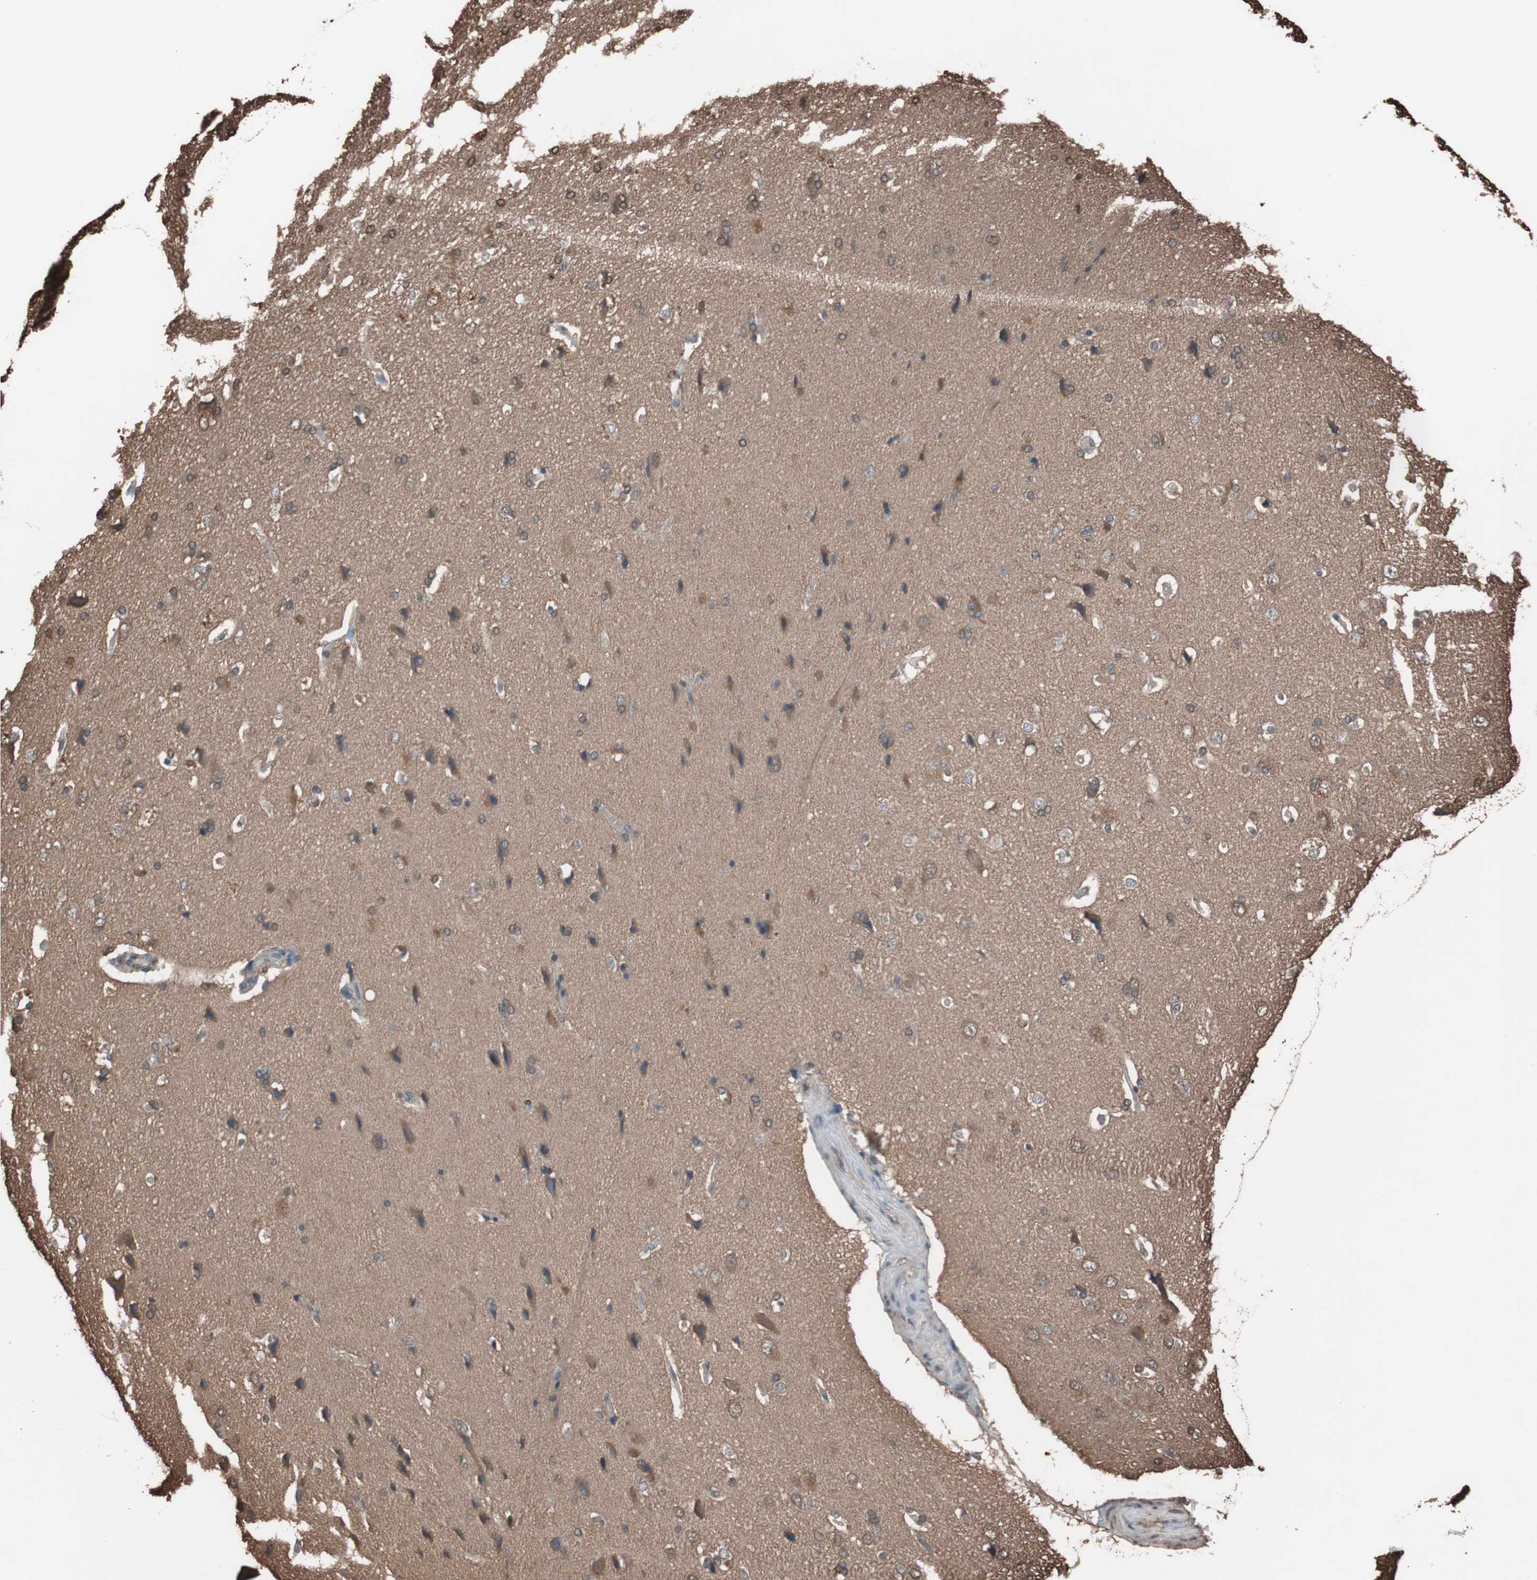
{"staining": {"intensity": "weak", "quantity": ">75%", "location": "cytoplasmic/membranous"}, "tissue": "cerebral cortex", "cell_type": "Endothelial cells", "image_type": "normal", "snomed": [{"axis": "morphology", "description": "Normal tissue, NOS"}, {"axis": "topography", "description": "Cerebral cortex"}], "caption": "The image shows a brown stain indicating the presence of a protein in the cytoplasmic/membranous of endothelial cells in cerebral cortex.", "gene": "CALM2", "patient": {"sex": "male", "age": 62}}